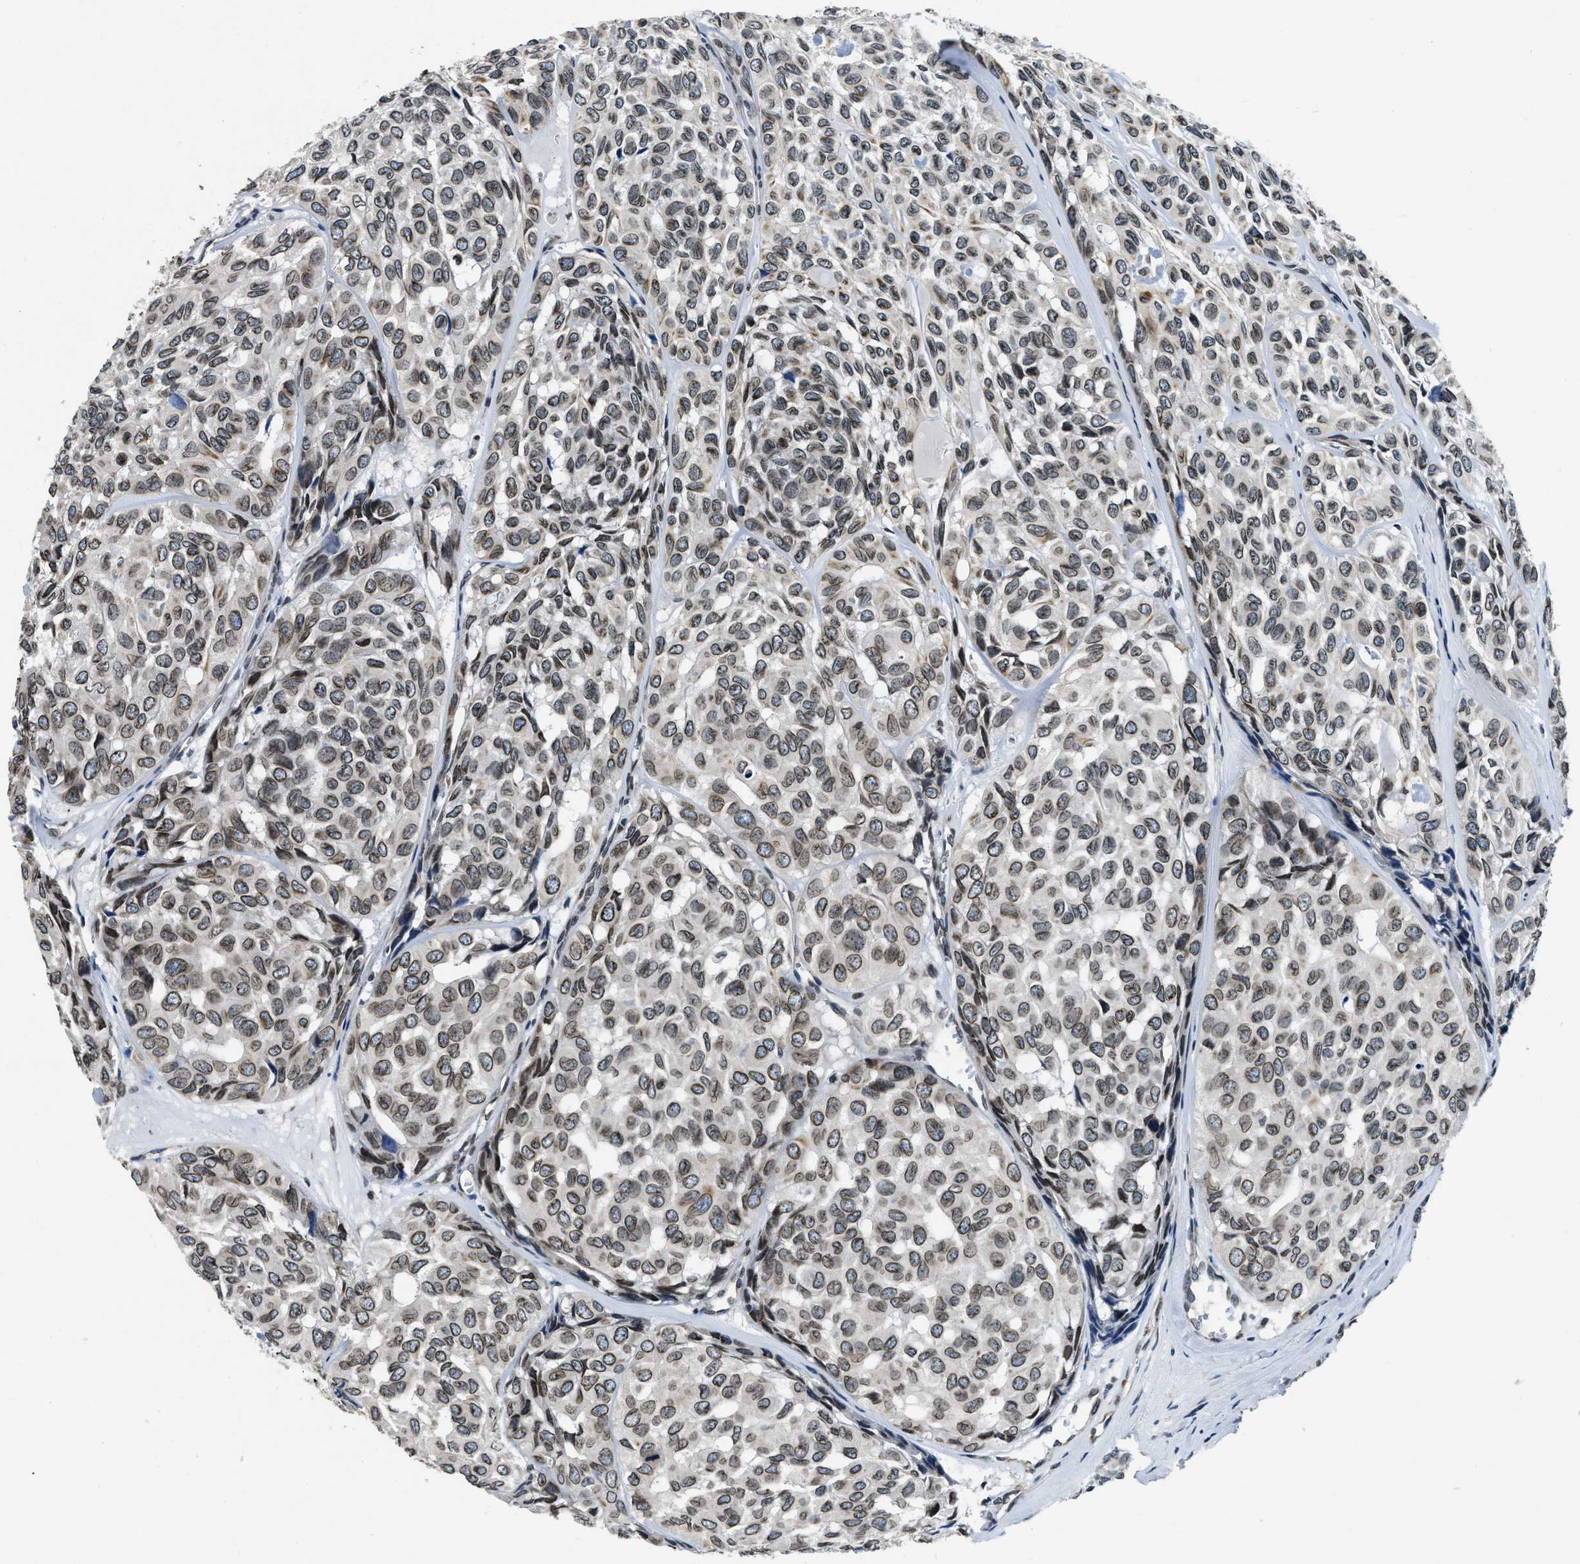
{"staining": {"intensity": "moderate", "quantity": ">75%", "location": "cytoplasmic/membranous,nuclear"}, "tissue": "head and neck cancer", "cell_type": "Tumor cells", "image_type": "cancer", "snomed": [{"axis": "morphology", "description": "Adenocarcinoma, NOS"}, {"axis": "topography", "description": "Salivary gland, NOS"}, {"axis": "topography", "description": "Head-Neck"}], "caption": "Immunohistochemical staining of head and neck cancer (adenocarcinoma) reveals medium levels of moderate cytoplasmic/membranous and nuclear protein positivity in about >75% of tumor cells. The staining is performed using DAB (3,3'-diaminobenzidine) brown chromogen to label protein expression. The nuclei are counter-stained blue using hematoxylin.", "gene": "ZC3HC1", "patient": {"sex": "female", "age": 76}}